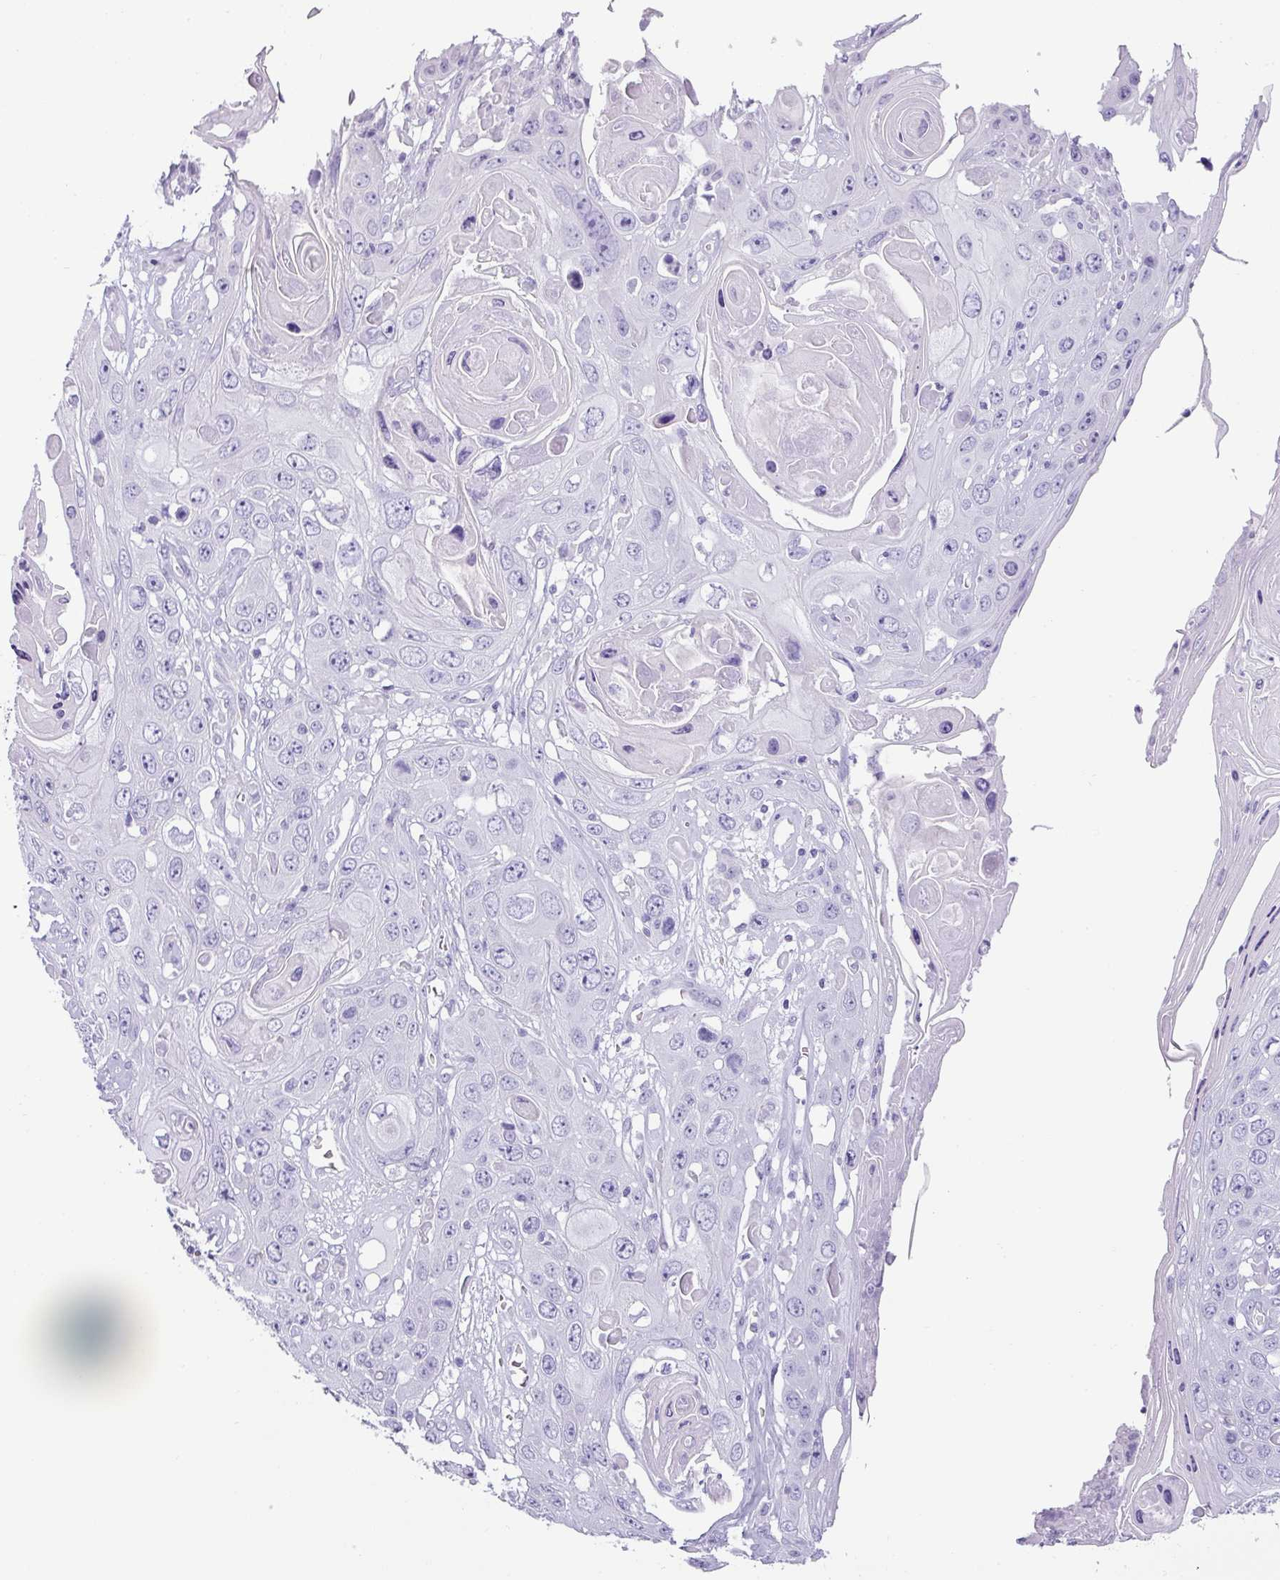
{"staining": {"intensity": "negative", "quantity": "none", "location": "none"}, "tissue": "skin cancer", "cell_type": "Tumor cells", "image_type": "cancer", "snomed": [{"axis": "morphology", "description": "Squamous cell carcinoma, NOS"}, {"axis": "topography", "description": "Skin"}], "caption": "High power microscopy image of an immunohistochemistry (IHC) histopathology image of skin squamous cell carcinoma, revealing no significant expression in tumor cells.", "gene": "VCY1B", "patient": {"sex": "male", "age": 55}}